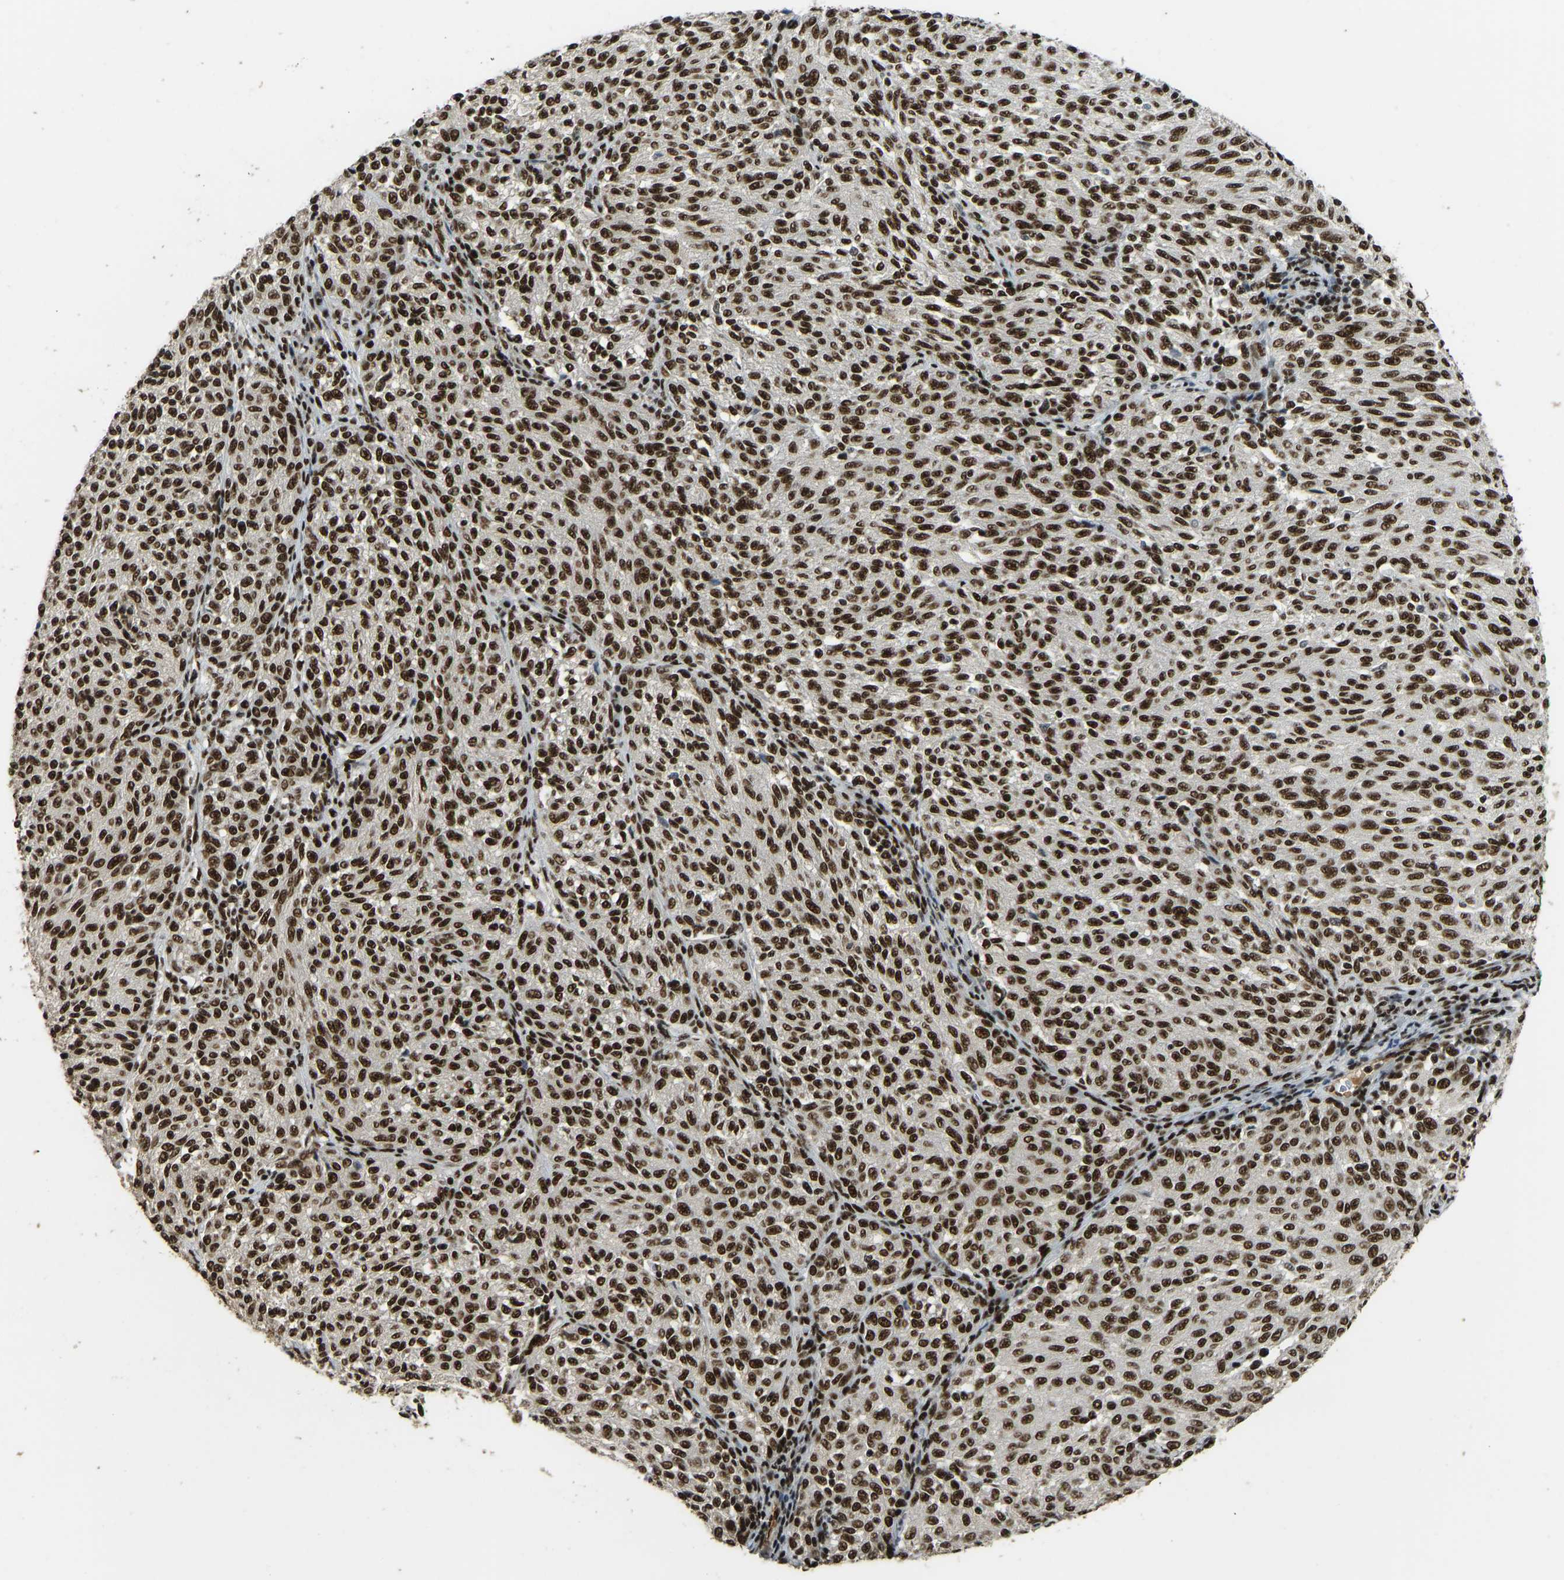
{"staining": {"intensity": "strong", "quantity": ">75%", "location": "nuclear"}, "tissue": "melanoma", "cell_type": "Tumor cells", "image_type": "cancer", "snomed": [{"axis": "morphology", "description": "Malignant melanoma, NOS"}, {"axis": "topography", "description": "Skin"}], "caption": "A micrograph of malignant melanoma stained for a protein shows strong nuclear brown staining in tumor cells. (DAB (3,3'-diaminobenzidine) IHC with brightfield microscopy, high magnification).", "gene": "FOXK1", "patient": {"sex": "female", "age": 72}}